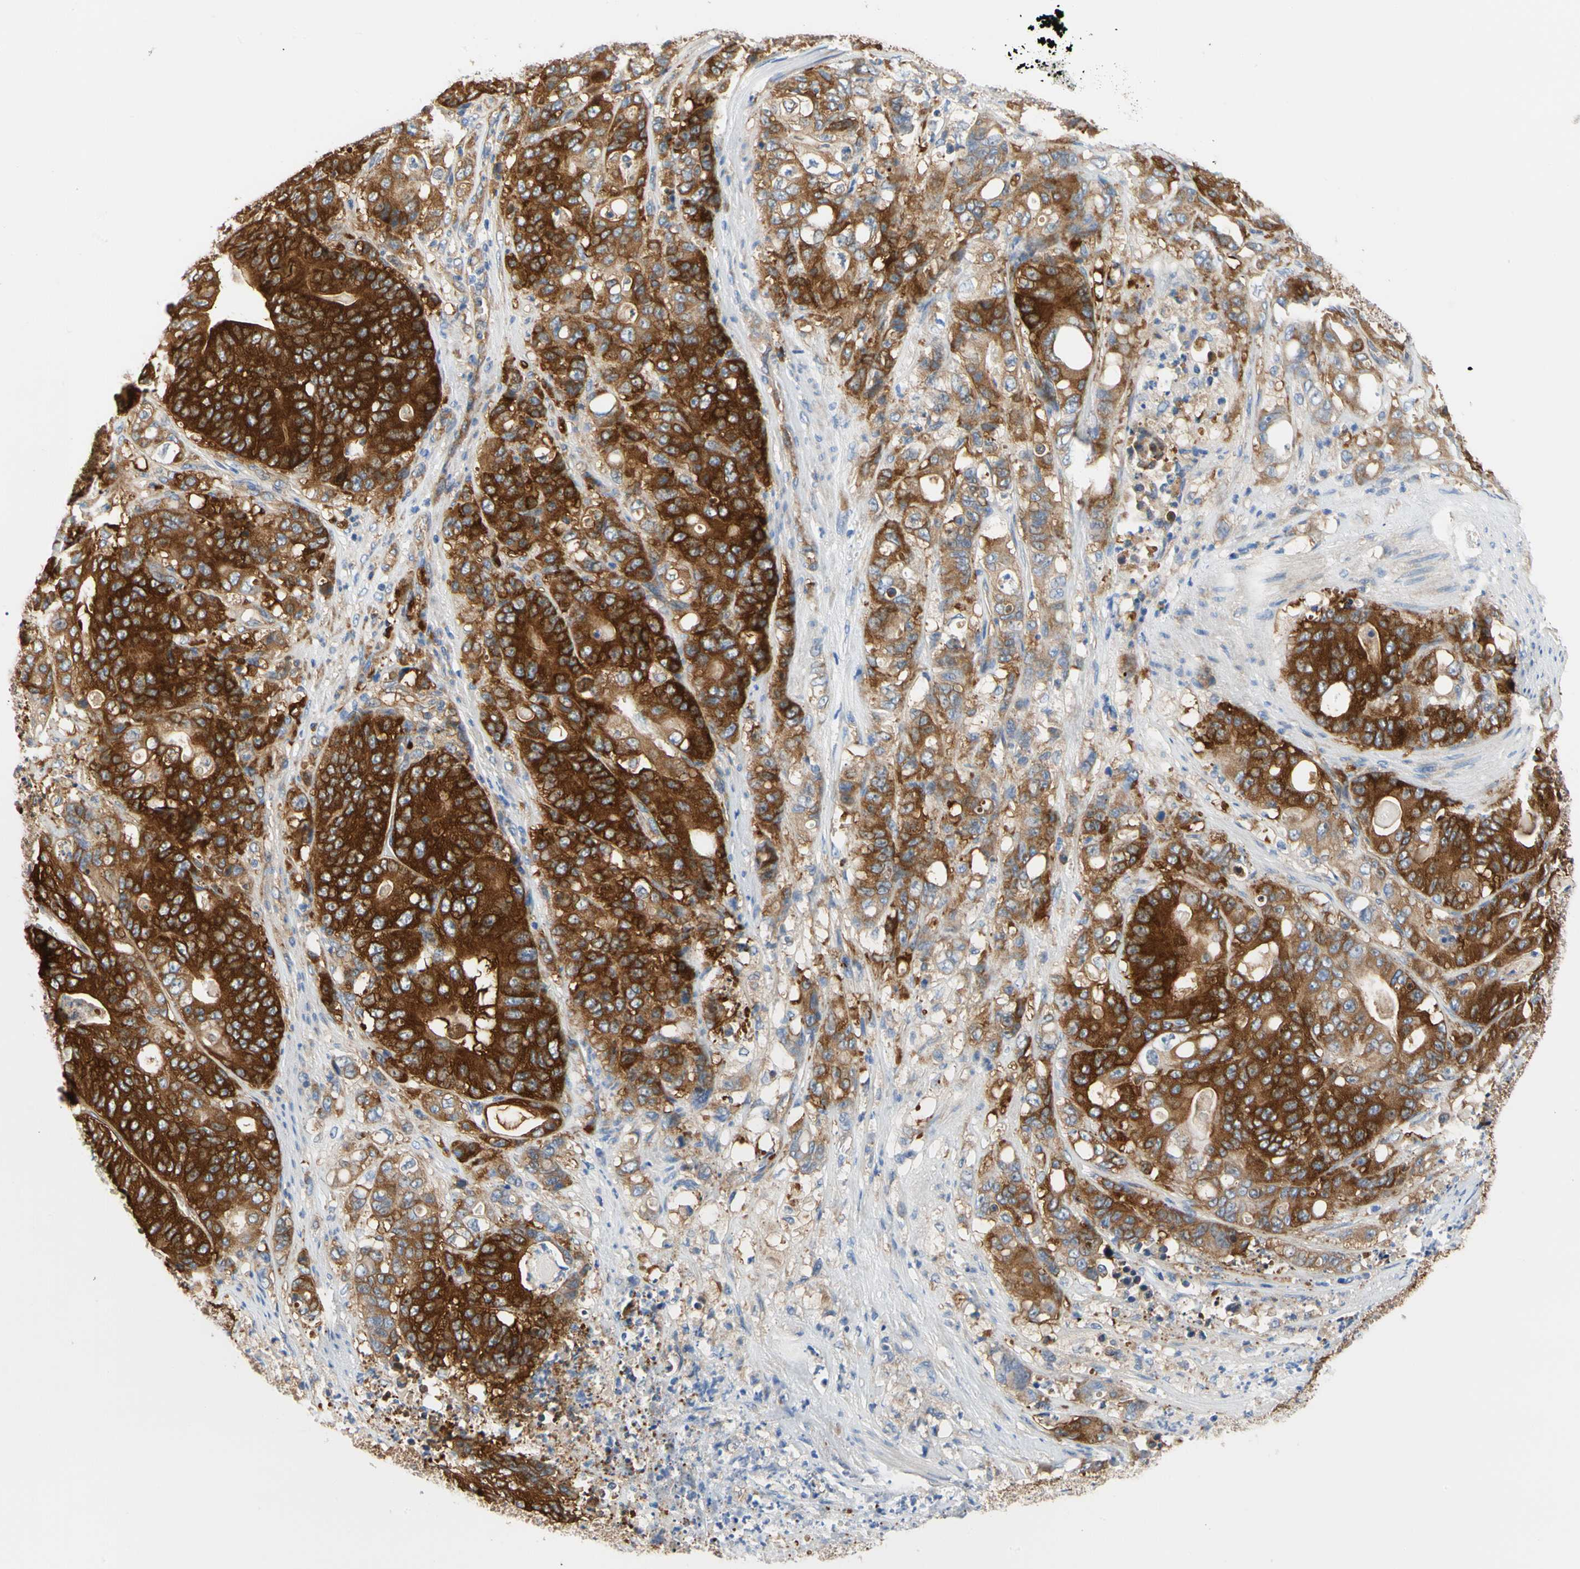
{"staining": {"intensity": "strong", "quantity": ">75%", "location": "cytoplasmic/membranous"}, "tissue": "stomach cancer", "cell_type": "Tumor cells", "image_type": "cancer", "snomed": [{"axis": "morphology", "description": "Adenocarcinoma, NOS"}, {"axis": "topography", "description": "Stomach"}], "caption": "This photomicrograph exhibits immunohistochemistry staining of stomach cancer, with high strong cytoplasmic/membranous staining in approximately >75% of tumor cells.", "gene": "GPHN", "patient": {"sex": "female", "age": 73}}